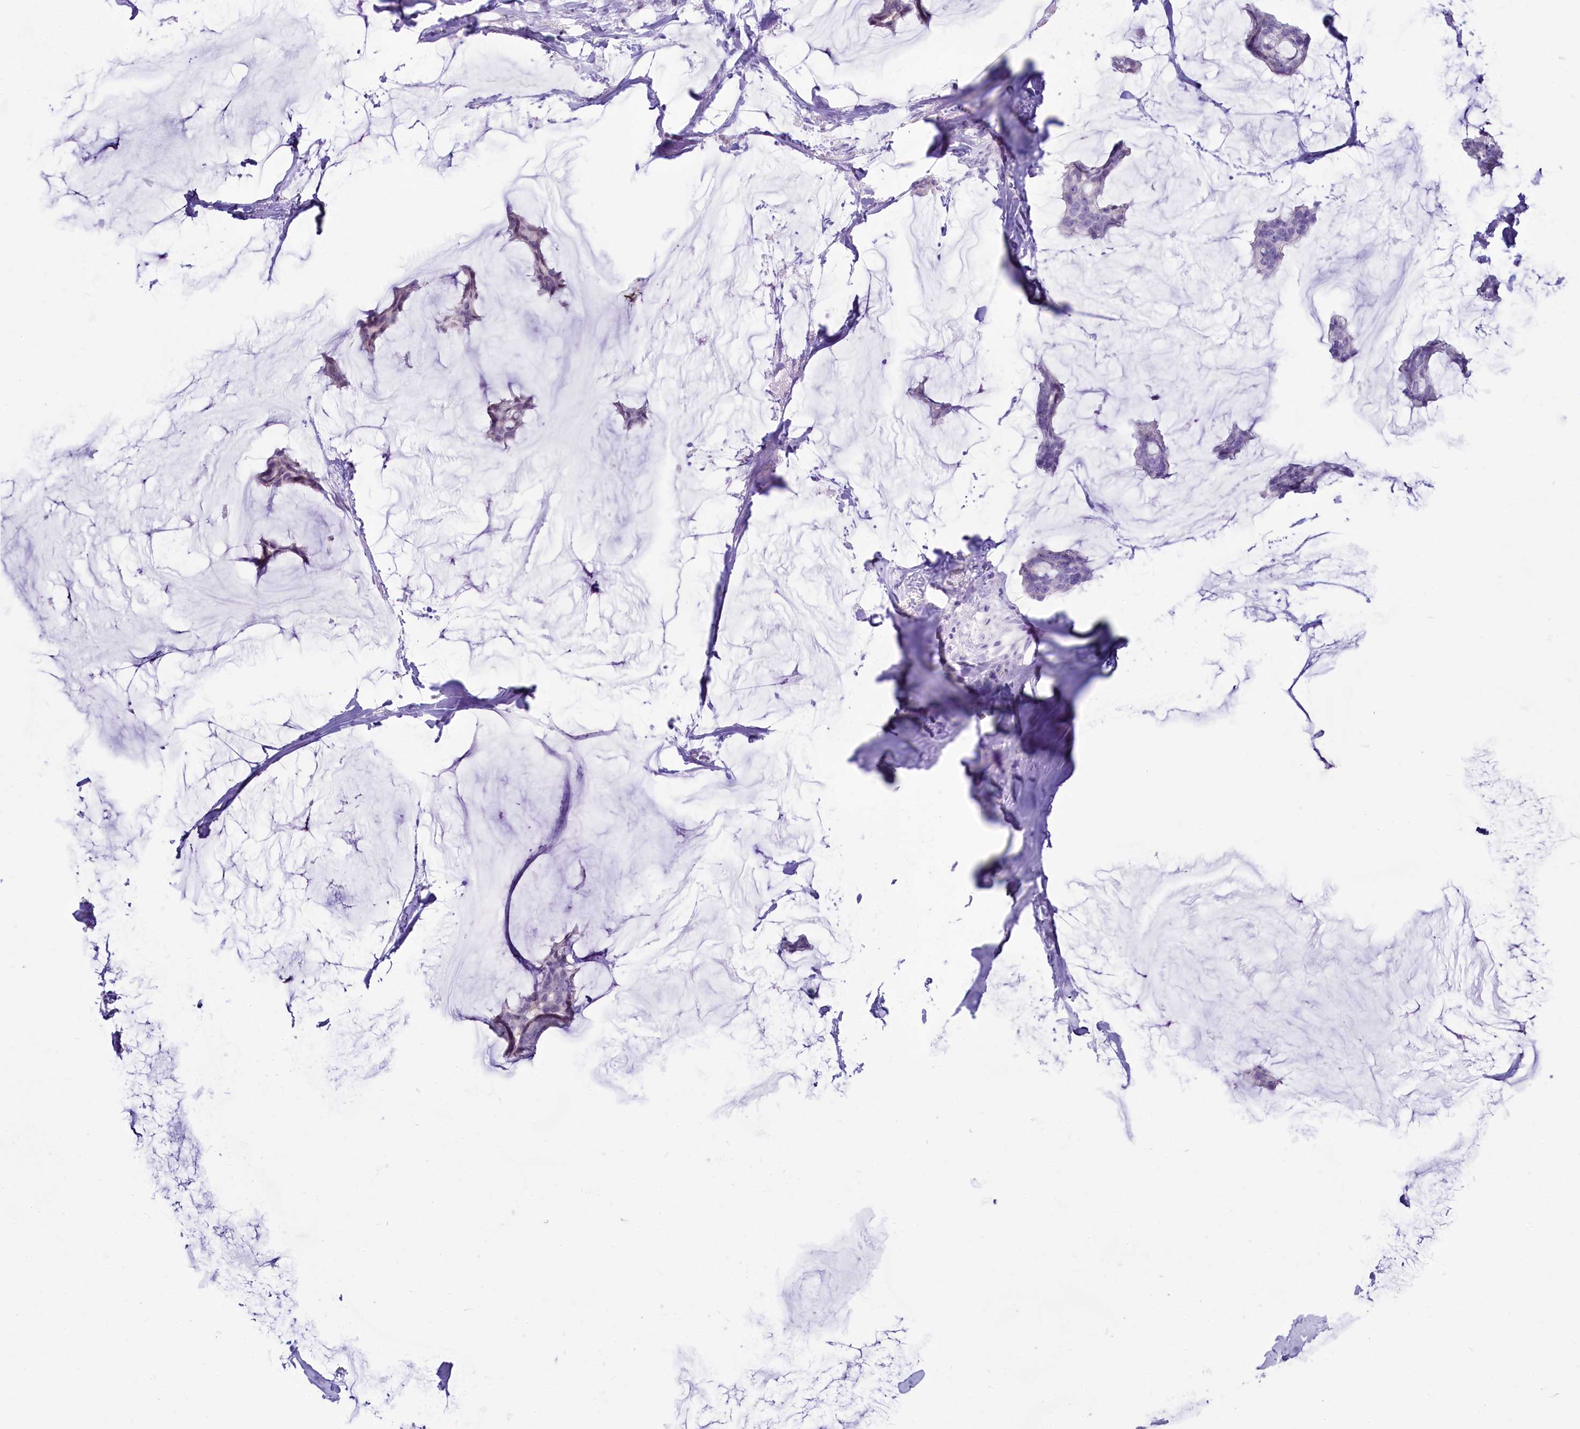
{"staining": {"intensity": "negative", "quantity": "none", "location": "none"}, "tissue": "breast cancer", "cell_type": "Tumor cells", "image_type": "cancer", "snomed": [{"axis": "morphology", "description": "Duct carcinoma"}, {"axis": "topography", "description": "Breast"}], "caption": "Photomicrograph shows no significant protein staining in tumor cells of breast cancer (invasive ductal carcinoma). The staining was performed using DAB to visualize the protein expression in brown, while the nuclei were stained in blue with hematoxylin (Magnification: 20x).", "gene": "BANK1", "patient": {"sex": "female", "age": 93}}